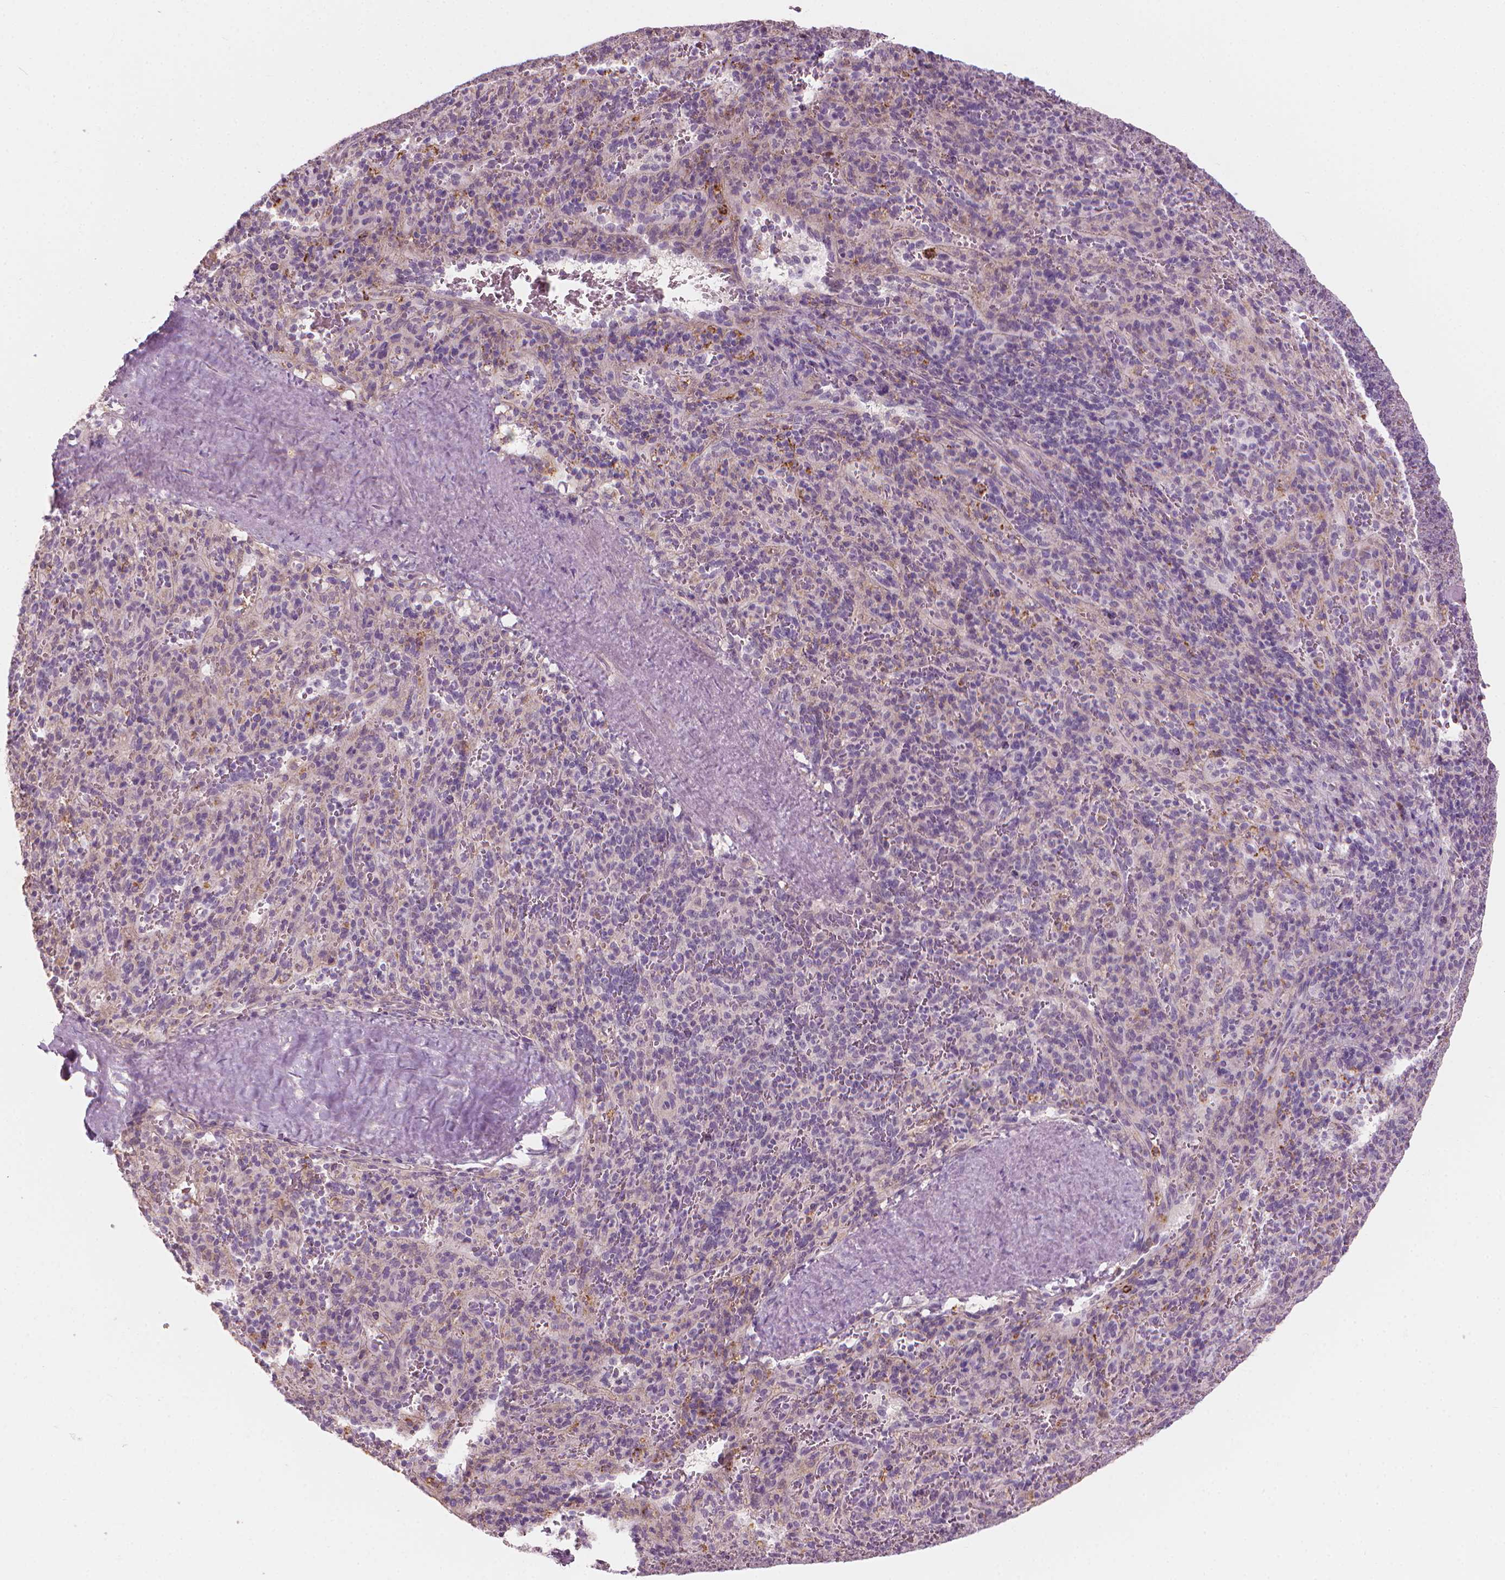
{"staining": {"intensity": "negative", "quantity": "none", "location": "none"}, "tissue": "spleen", "cell_type": "Cells in red pulp", "image_type": "normal", "snomed": [{"axis": "morphology", "description": "Normal tissue, NOS"}, {"axis": "topography", "description": "Spleen"}], "caption": "This is an immunohistochemistry (IHC) histopathology image of unremarkable spleen. There is no positivity in cells in red pulp.", "gene": "SAXO2", "patient": {"sex": "male", "age": 57}}